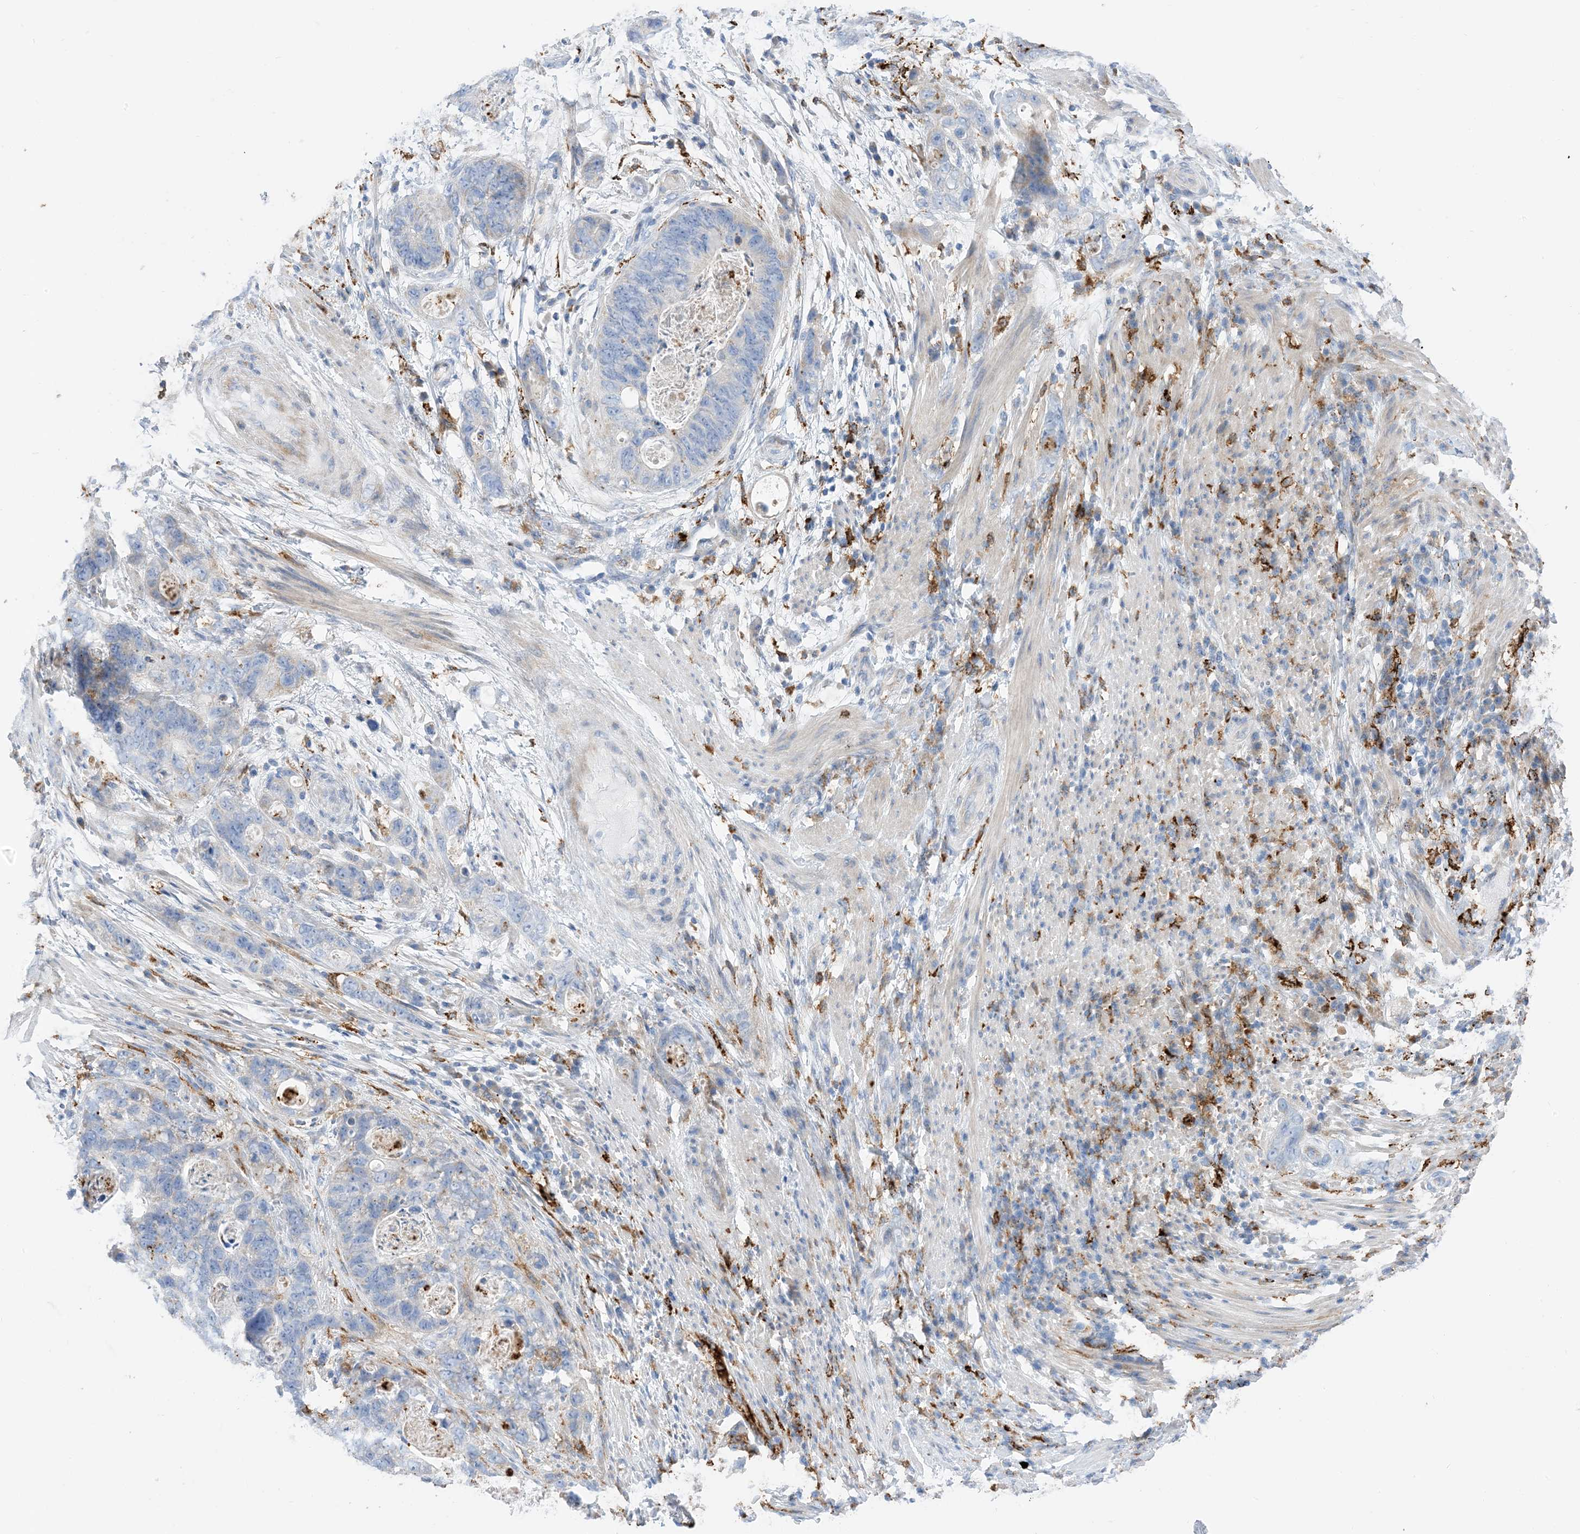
{"staining": {"intensity": "negative", "quantity": "none", "location": "none"}, "tissue": "stomach cancer", "cell_type": "Tumor cells", "image_type": "cancer", "snomed": [{"axis": "morphology", "description": "Adenocarcinoma, NOS"}, {"axis": "topography", "description": "Stomach"}], "caption": "An image of human stomach cancer (adenocarcinoma) is negative for staining in tumor cells.", "gene": "DPH3", "patient": {"sex": "female", "age": 89}}